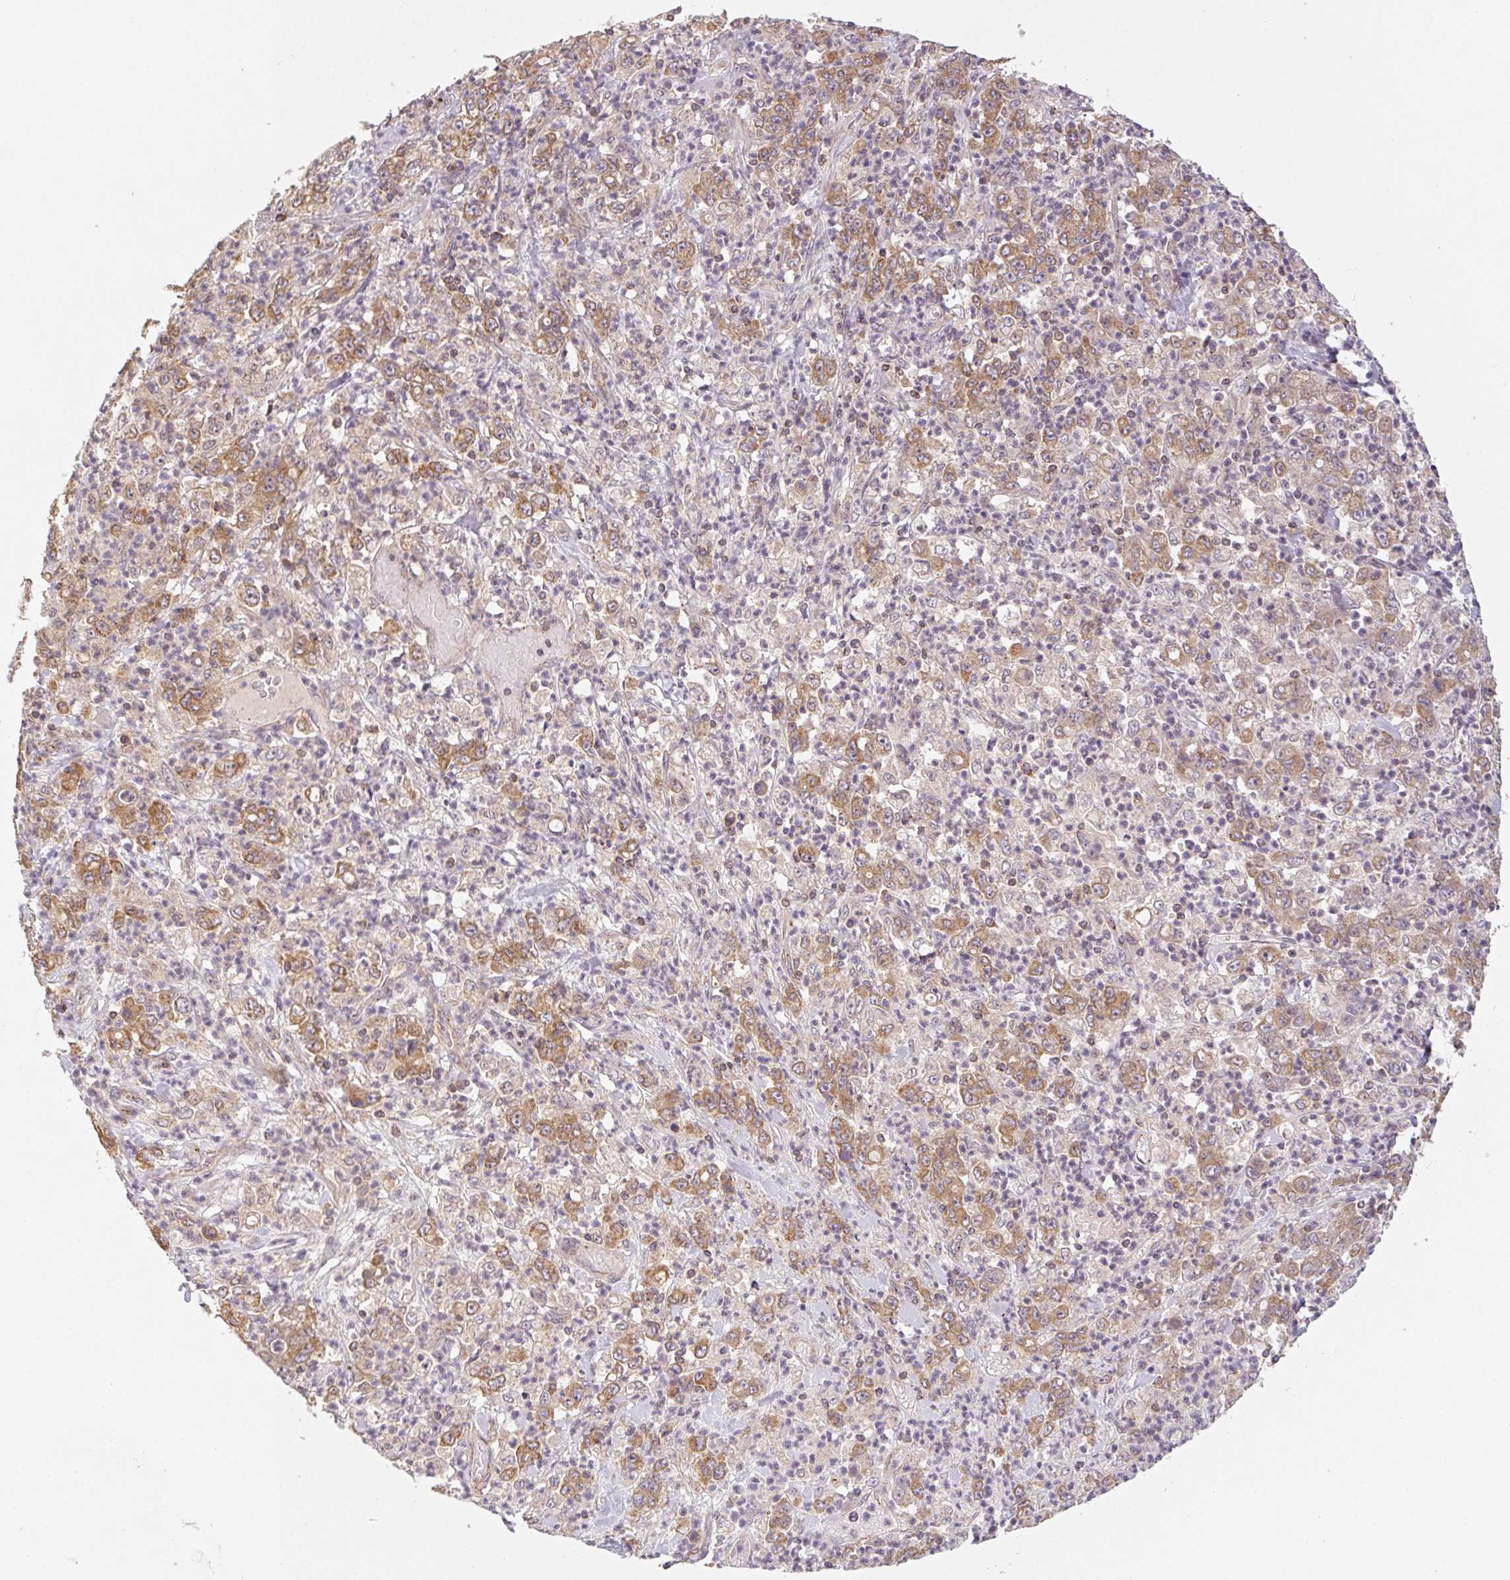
{"staining": {"intensity": "moderate", "quantity": ">75%", "location": "cytoplasmic/membranous"}, "tissue": "stomach cancer", "cell_type": "Tumor cells", "image_type": "cancer", "snomed": [{"axis": "morphology", "description": "Adenocarcinoma, NOS"}, {"axis": "topography", "description": "Stomach, lower"}], "caption": "IHC image of neoplastic tissue: stomach adenocarcinoma stained using immunohistochemistry (IHC) displays medium levels of moderate protein expression localized specifically in the cytoplasmic/membranous of tumor cells, appearing as a cytoplasmic/membranous brown color.", "gene": "MTHFD1", "patient": {"sex": "female", "age": 71}}